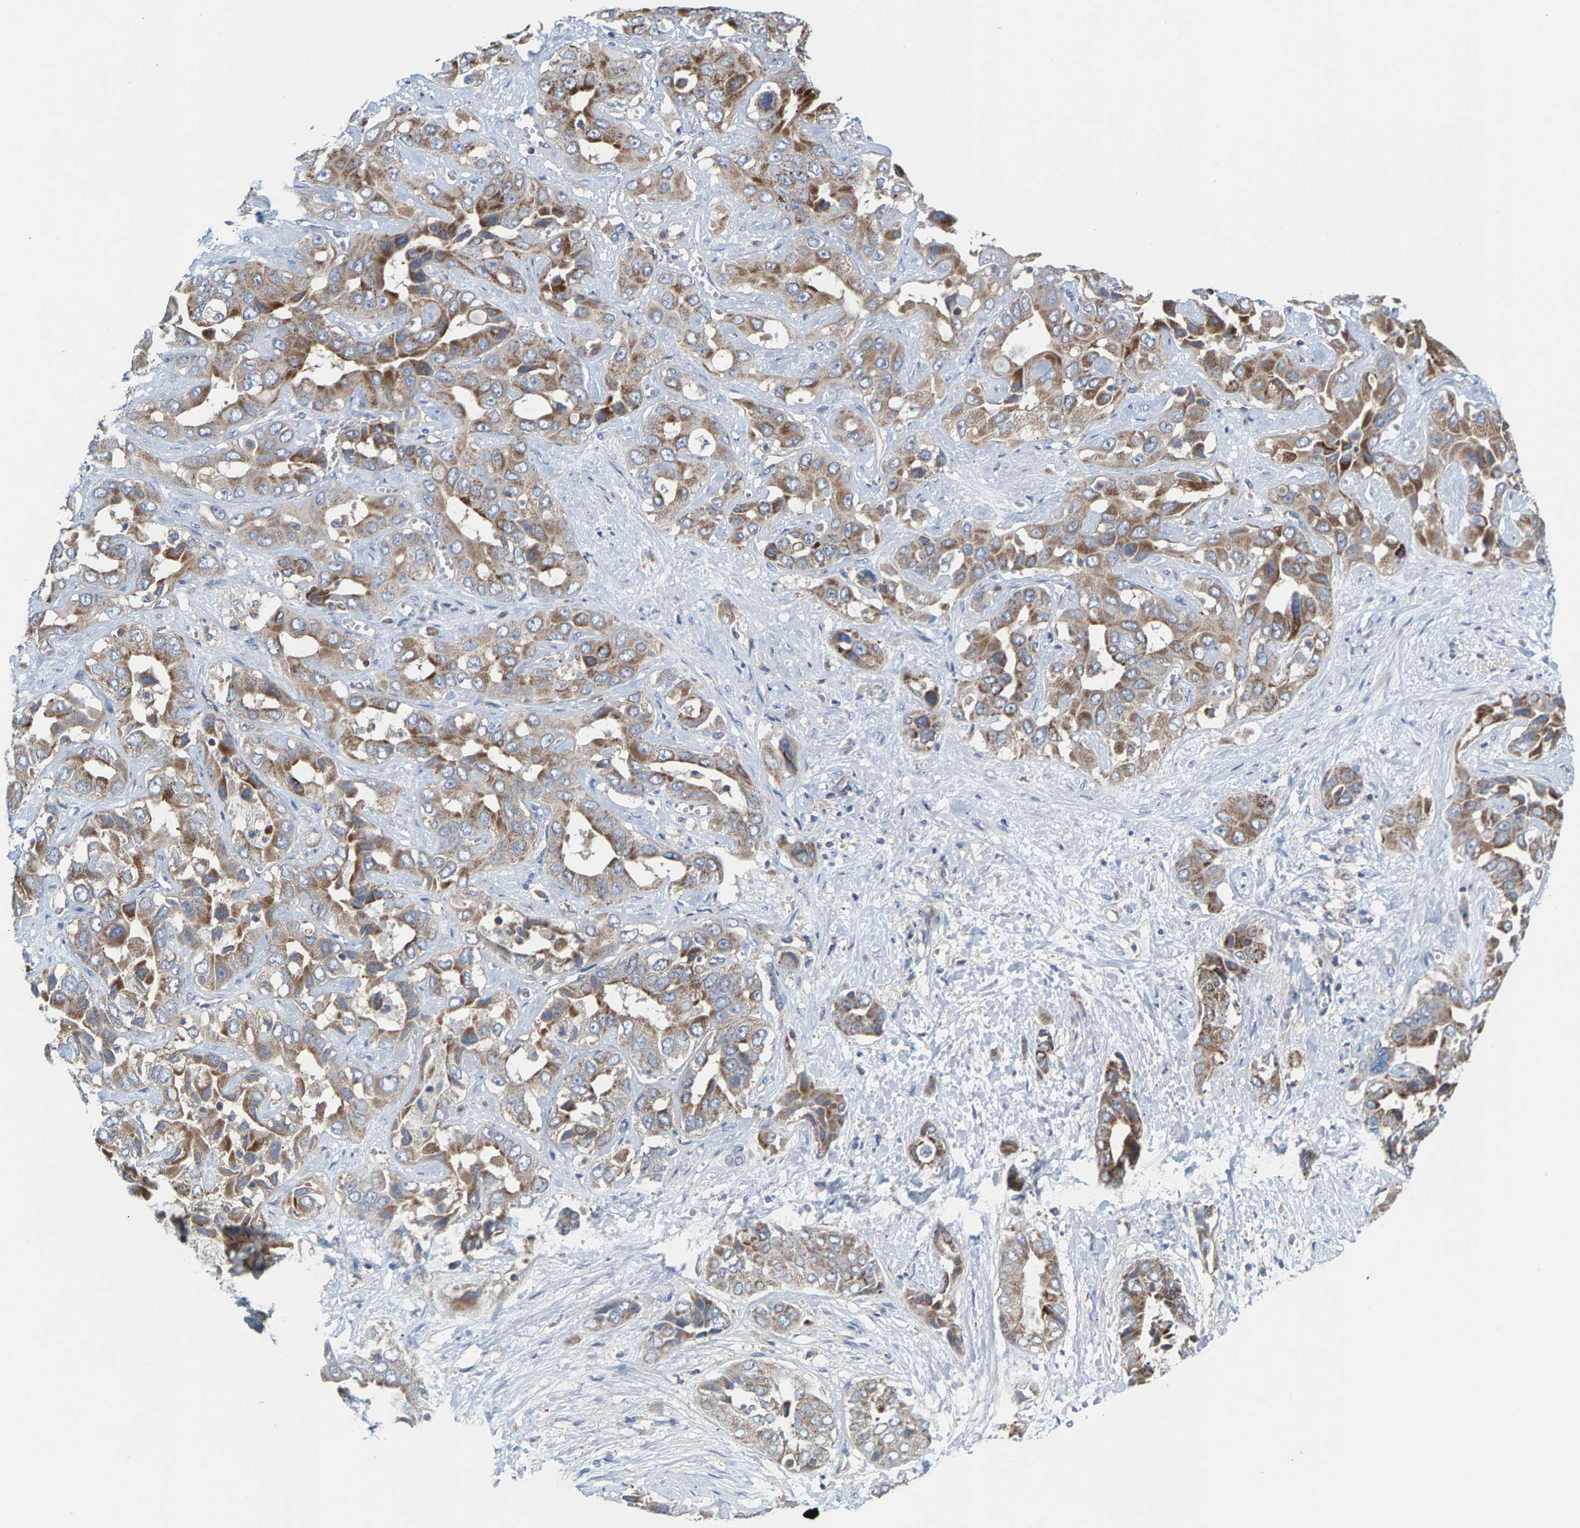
{"staining": {"intensity": "moderate", "quantity": "25%-75%", "location": "cytoplasmic/membranous"}, "tissue": "liver cancer", "cell_type": "Tumor cells", "image_type": "cancer", "snomed": [{"axis": "morphology", "description": "Cholangiocarcinoma"}, {"axis": "topography", "description": "Liver"}], "caption": "Liver cancer (cholangiocarcinoma) was stained to show a protein in brown. There is medium levels of moderate cytoplasmic/membranous expression in approximately 25%-75% of tumor cells.", "gene": "MRM1", "patient": {"sex": "female", "age": 52}}